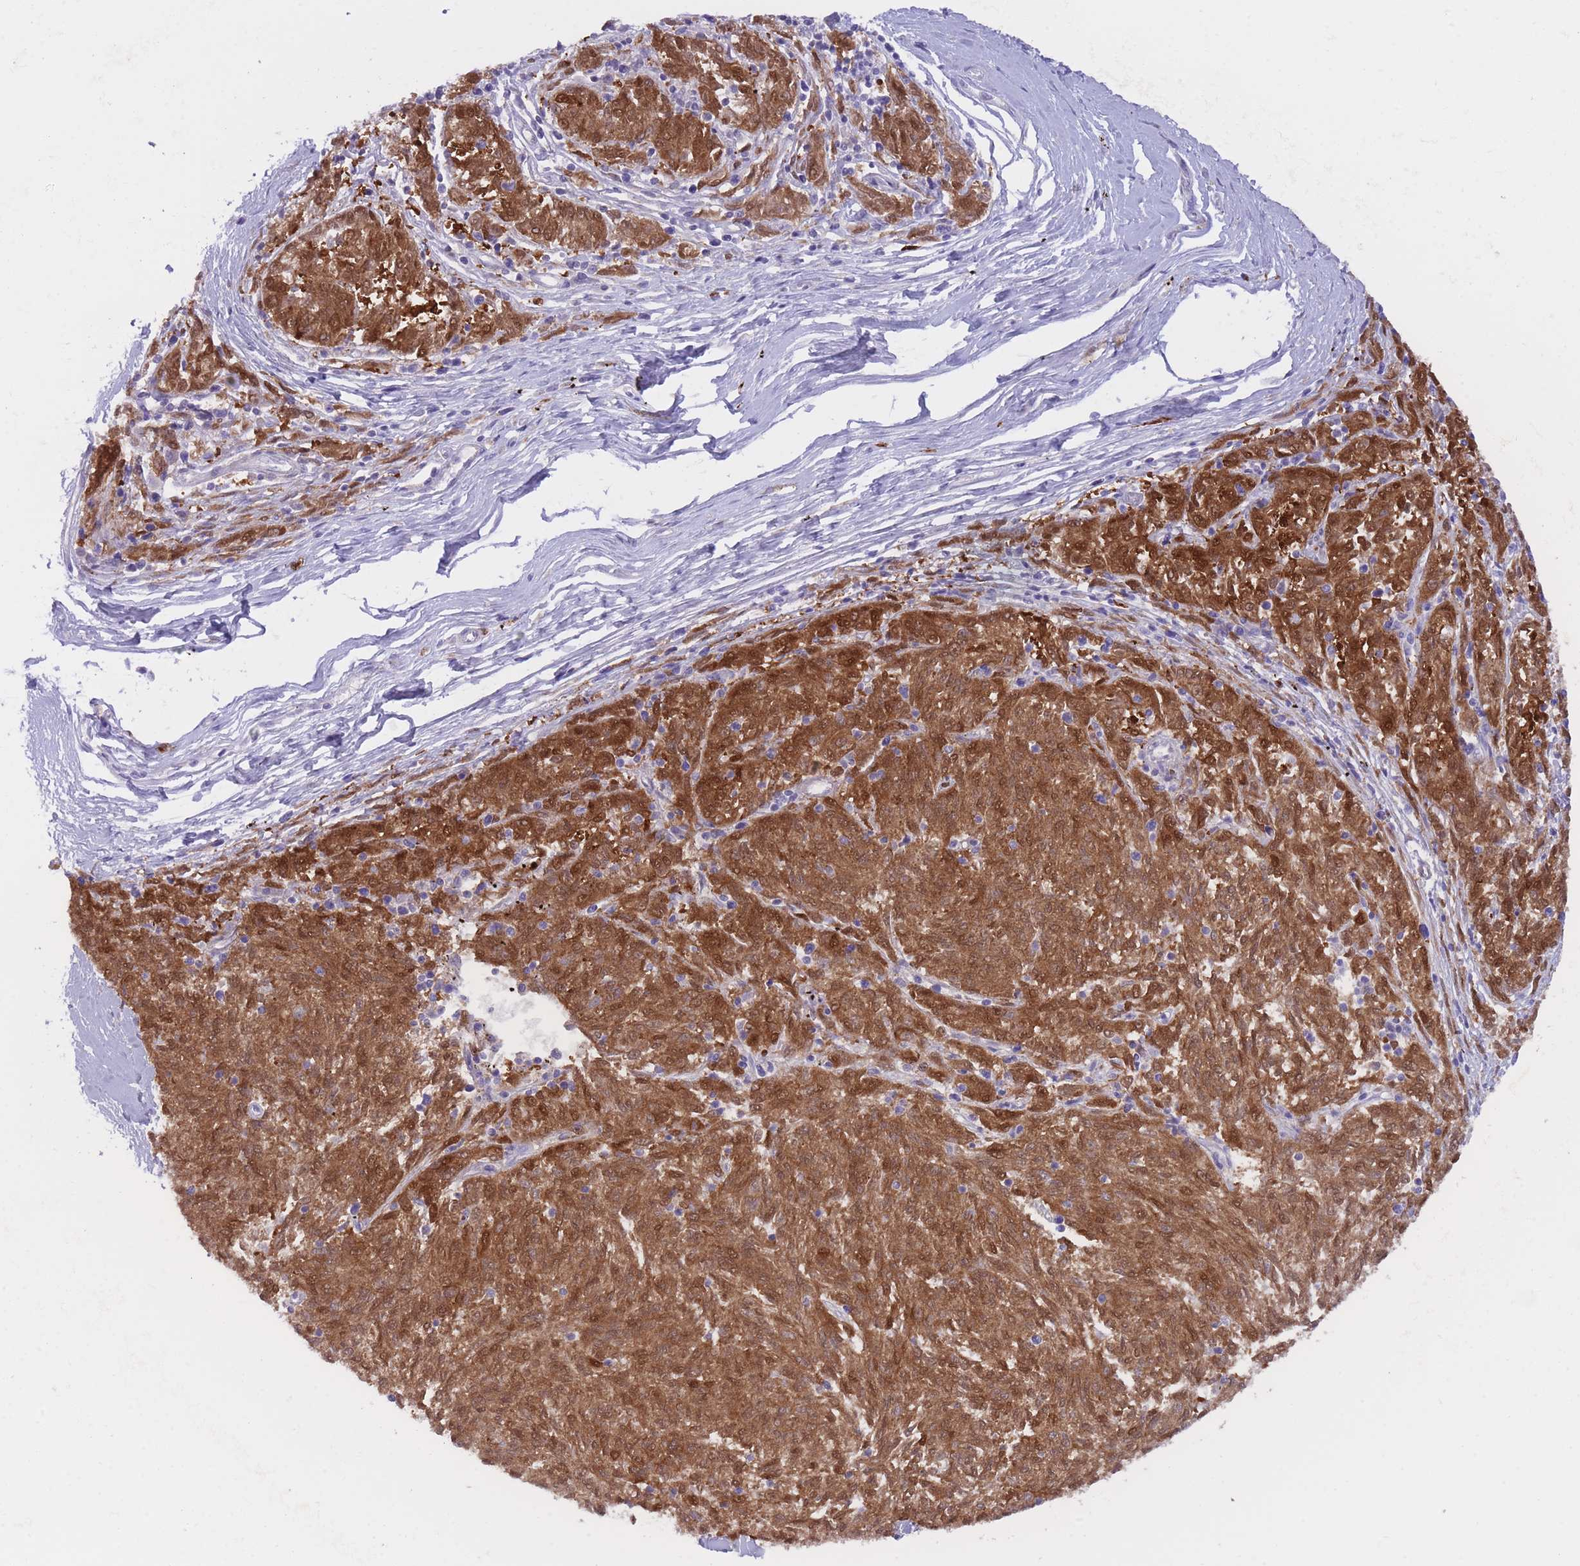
{"staining": {"intensity": "moderate", "quantity": ">75%", "location": "cytoplasmic/membranous"}, "tissue": "melanoma", "cell_type": "Tumor cells", "image_type": "cancer", "snomed": [{"axis": "morphology", "description": "Malignant melanoma, NOS"}, {"axis": "topography", "description": "Skin"}], "caption": "Tumor cells reveal moderate cytoplasmic/membranous positivity in about >75% of cells in melanoma.", "gene": "QTRT1", "patient": {"sex": "female", "age": 72}}